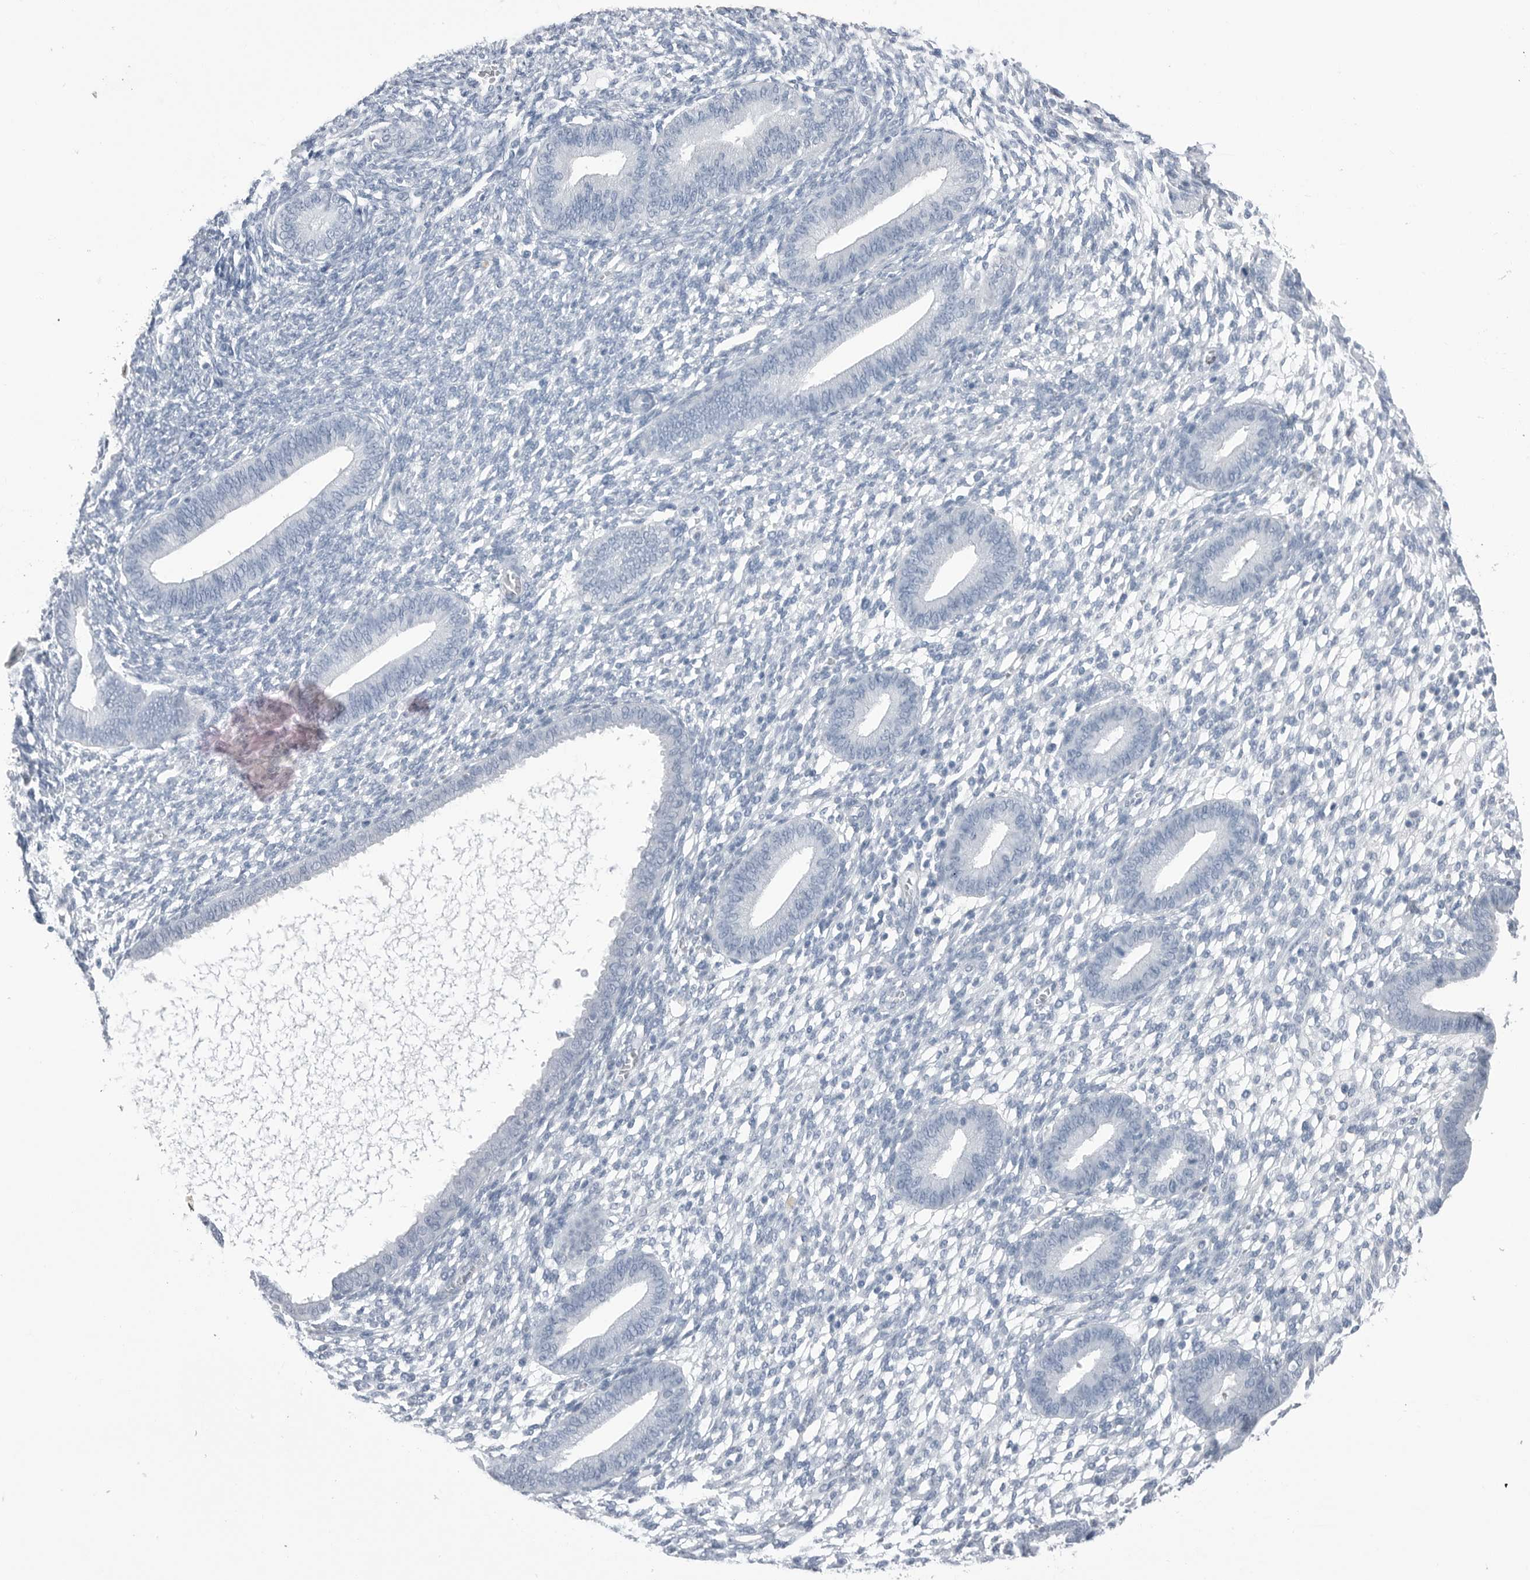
{"staining": {"intensity": "negative", "quantity": "none", "location": "none"}, "tissue": "endometrium", "cell_type": "Cells in endometrial stroma", "image_type": "normal", "snomed": [{"axis": "morphology", "description": "Normal tissue, NOS"}, {"axis": "topography", "description": "Endometrium"}], "caption": "This is a histopathology image of IHC staining of benign endometrium, which shows no staining in cells in endometrial stroma. (Brightfield microscopy of DAB (3,3'-diaminobenzidine) IHC at high magnification).", "gene": "ABHD12", "patient": {"sex": "female", "age": 46}}